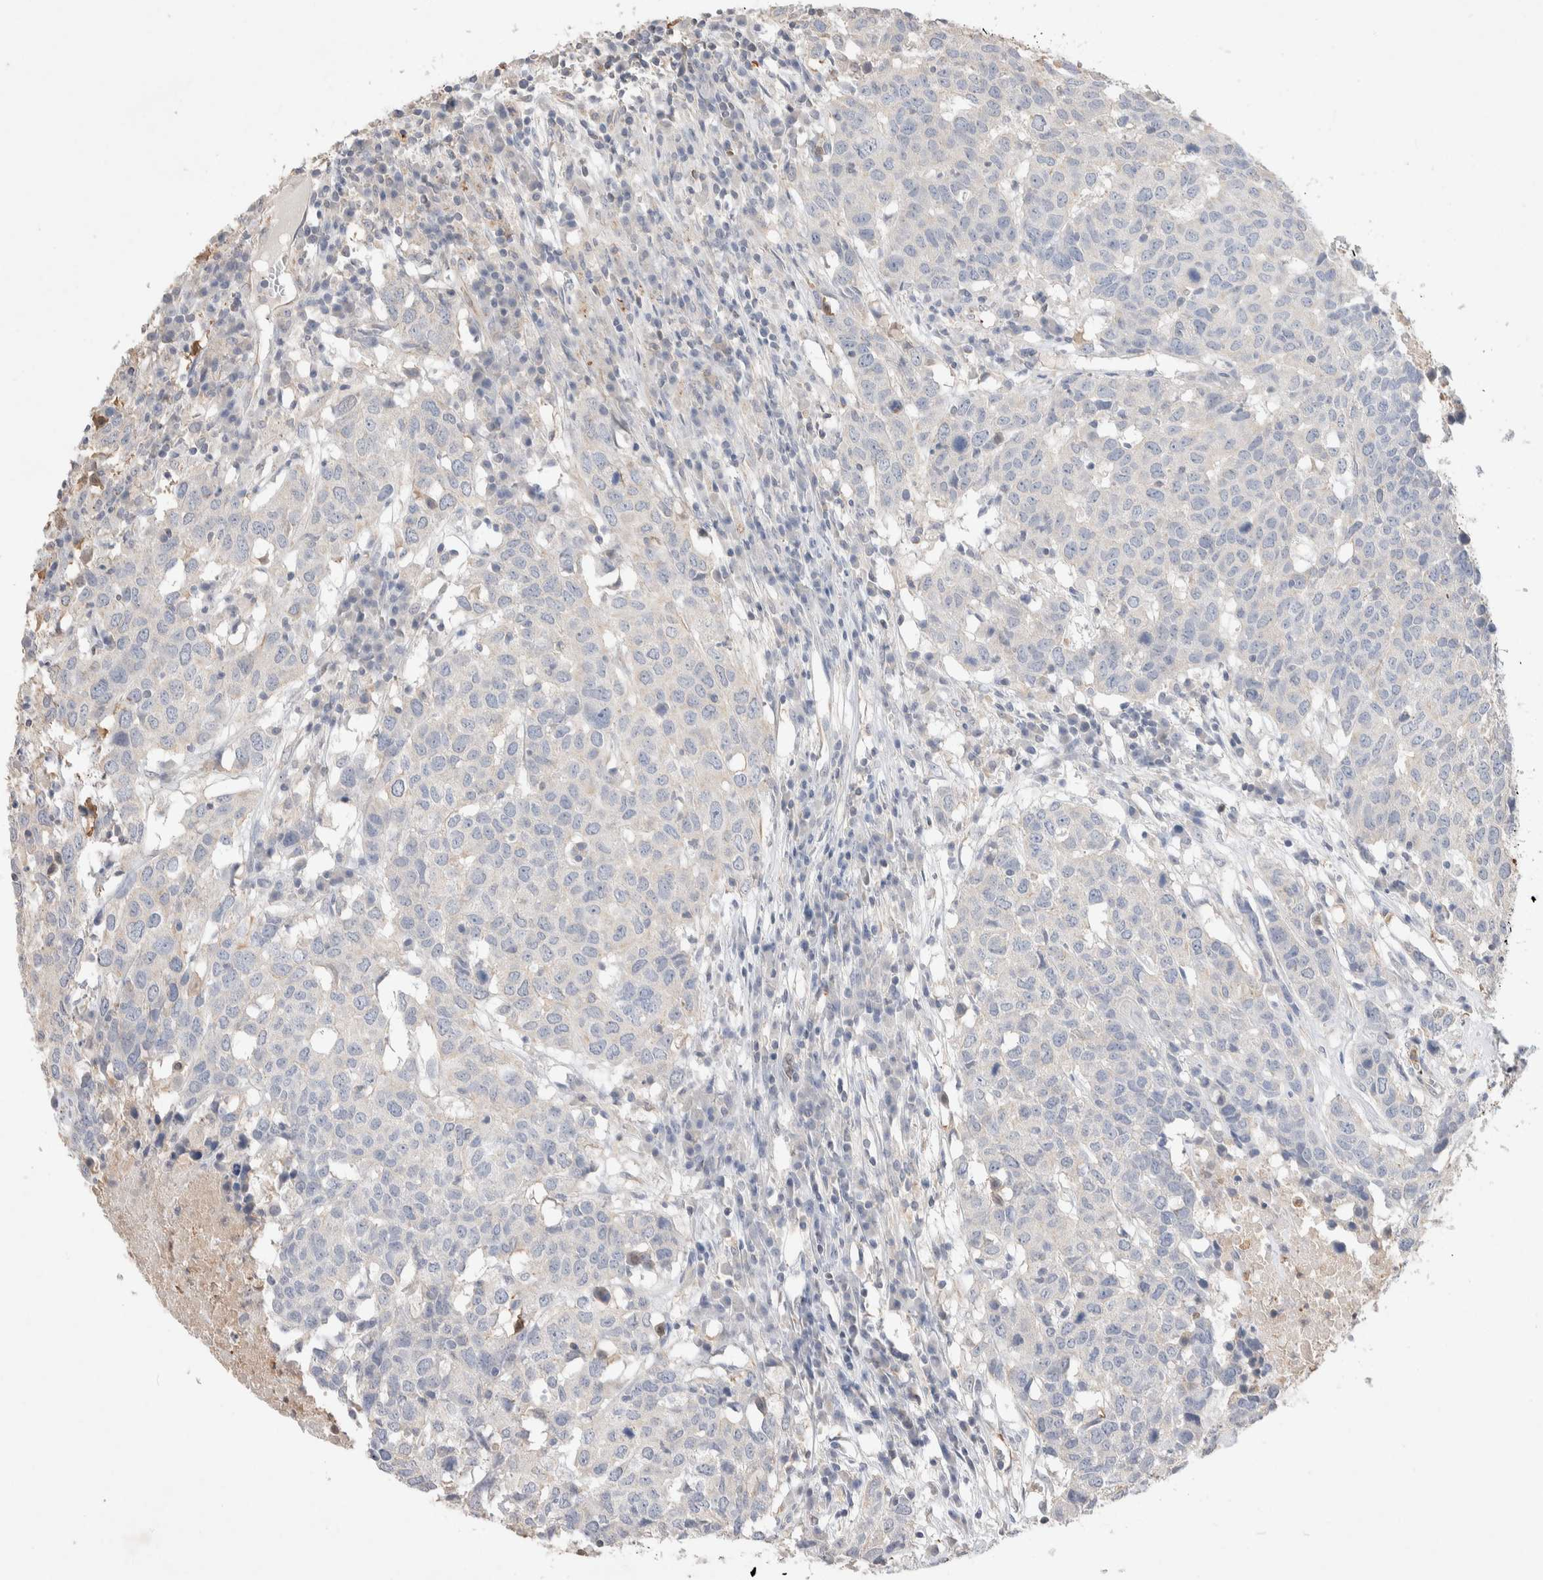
{"staining": {"intensity": "negative", "quantity": "none", "location": "none"}, "tissue": "head and neck cancer", "cell_type": "Tumor cells", "image_type": "cancer", "snomed": [{"axis": "morphology", "description": "Squamous cell carcinoma, NOS"}, {"axis": "topography", "description": "Head-Neck"}], "caption": "Micrograph shows no protein staining in tumor cells of squamous cell carcinoma (head and neck) tissue.", "gene": "FFAR2", "patient": {"sex": "male", "age": 66}}